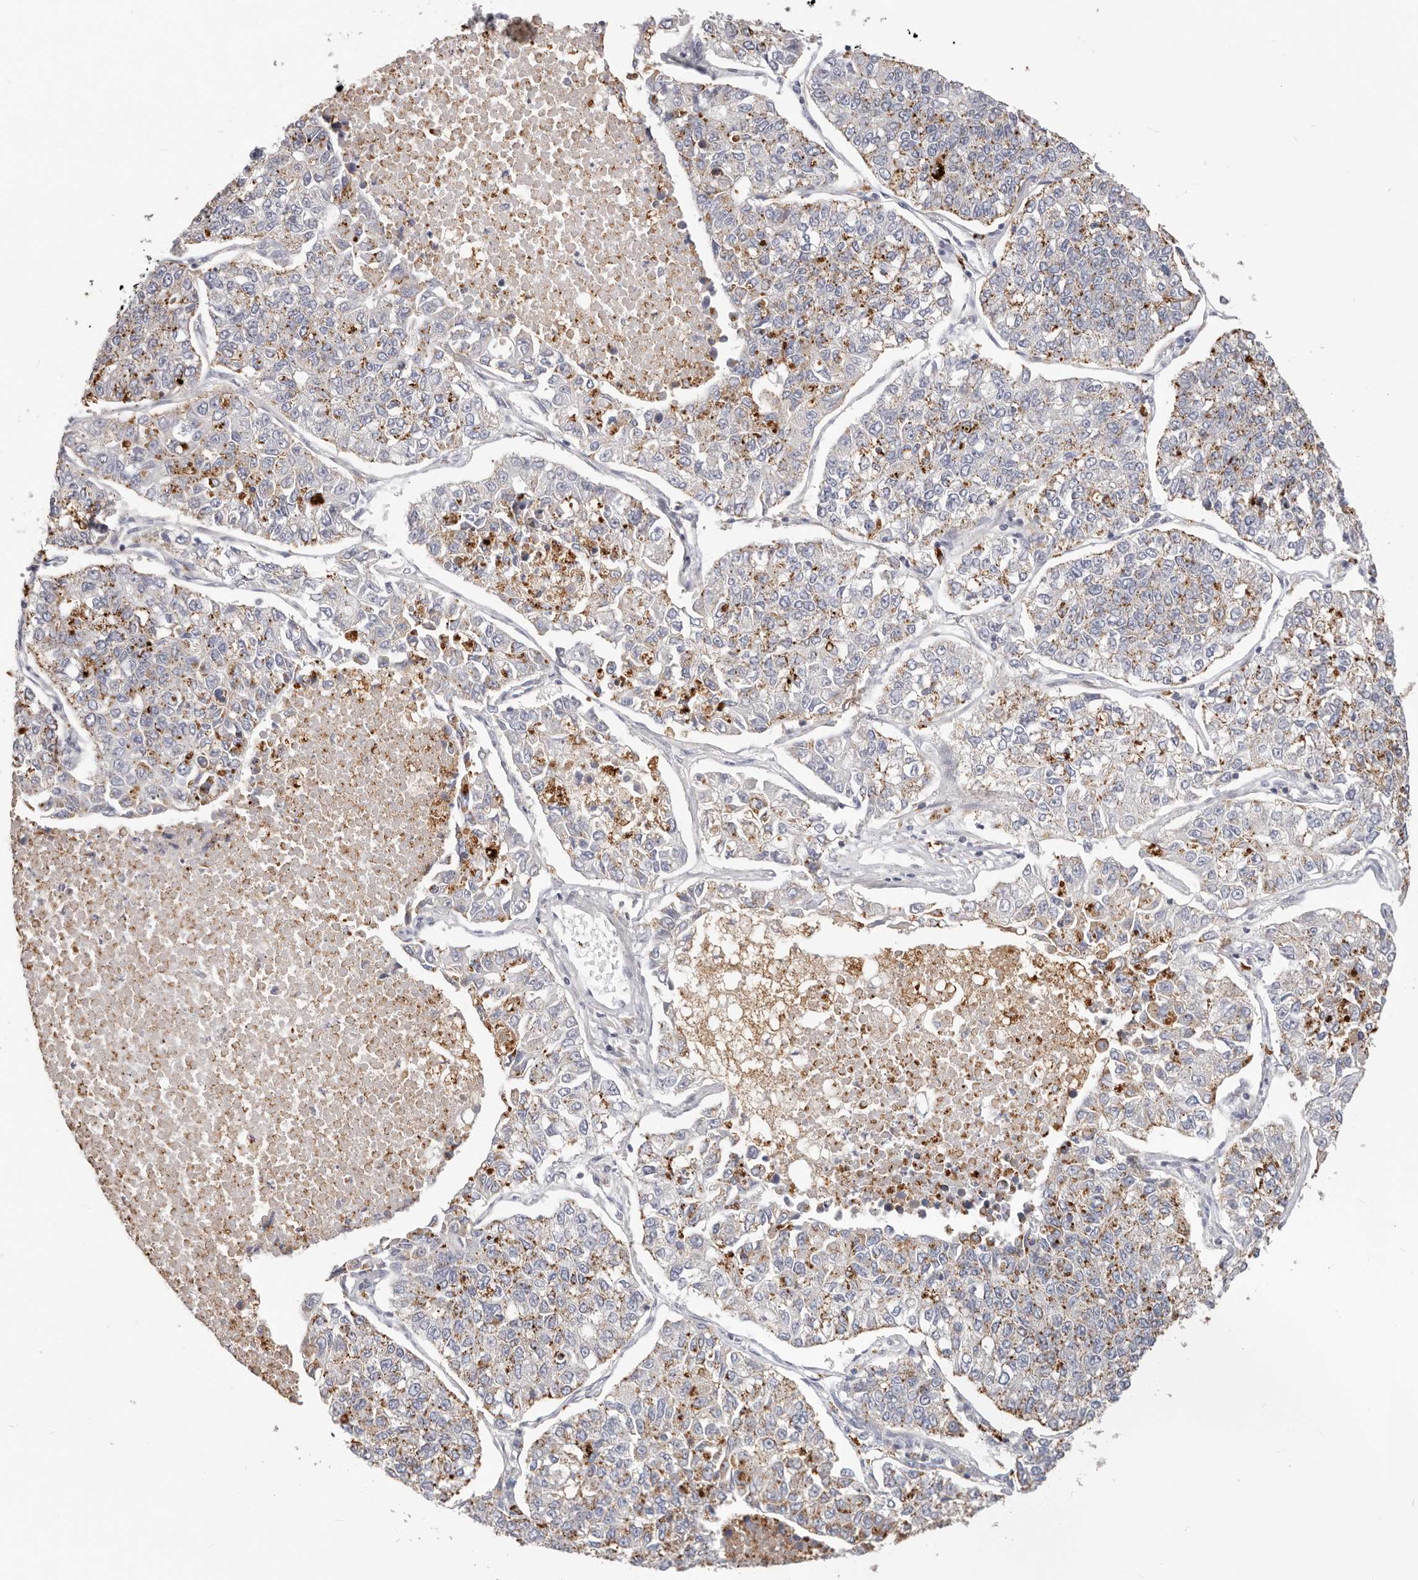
{"staining": {"intensity": "moderate", "quantity": "25%-75%", "location": "cytoplasmic/membranous"}, "tissue": "lung cancer", "cell_type": "Tumor cells", "image_type": "cancer", "snomed": [{"axis": "morphology", "description": "Adenocarcinoma, NOS"}, {"axis": "topography", "description": "Lung"}], "caption": "Protein expression analysis of lung cancer exhibits moderate cytoplasmic/membranous staining in approximately 25%-75% of tumor cells.", "gene": "STKLD1", "patient": {"sex": "male", "age": 49}}